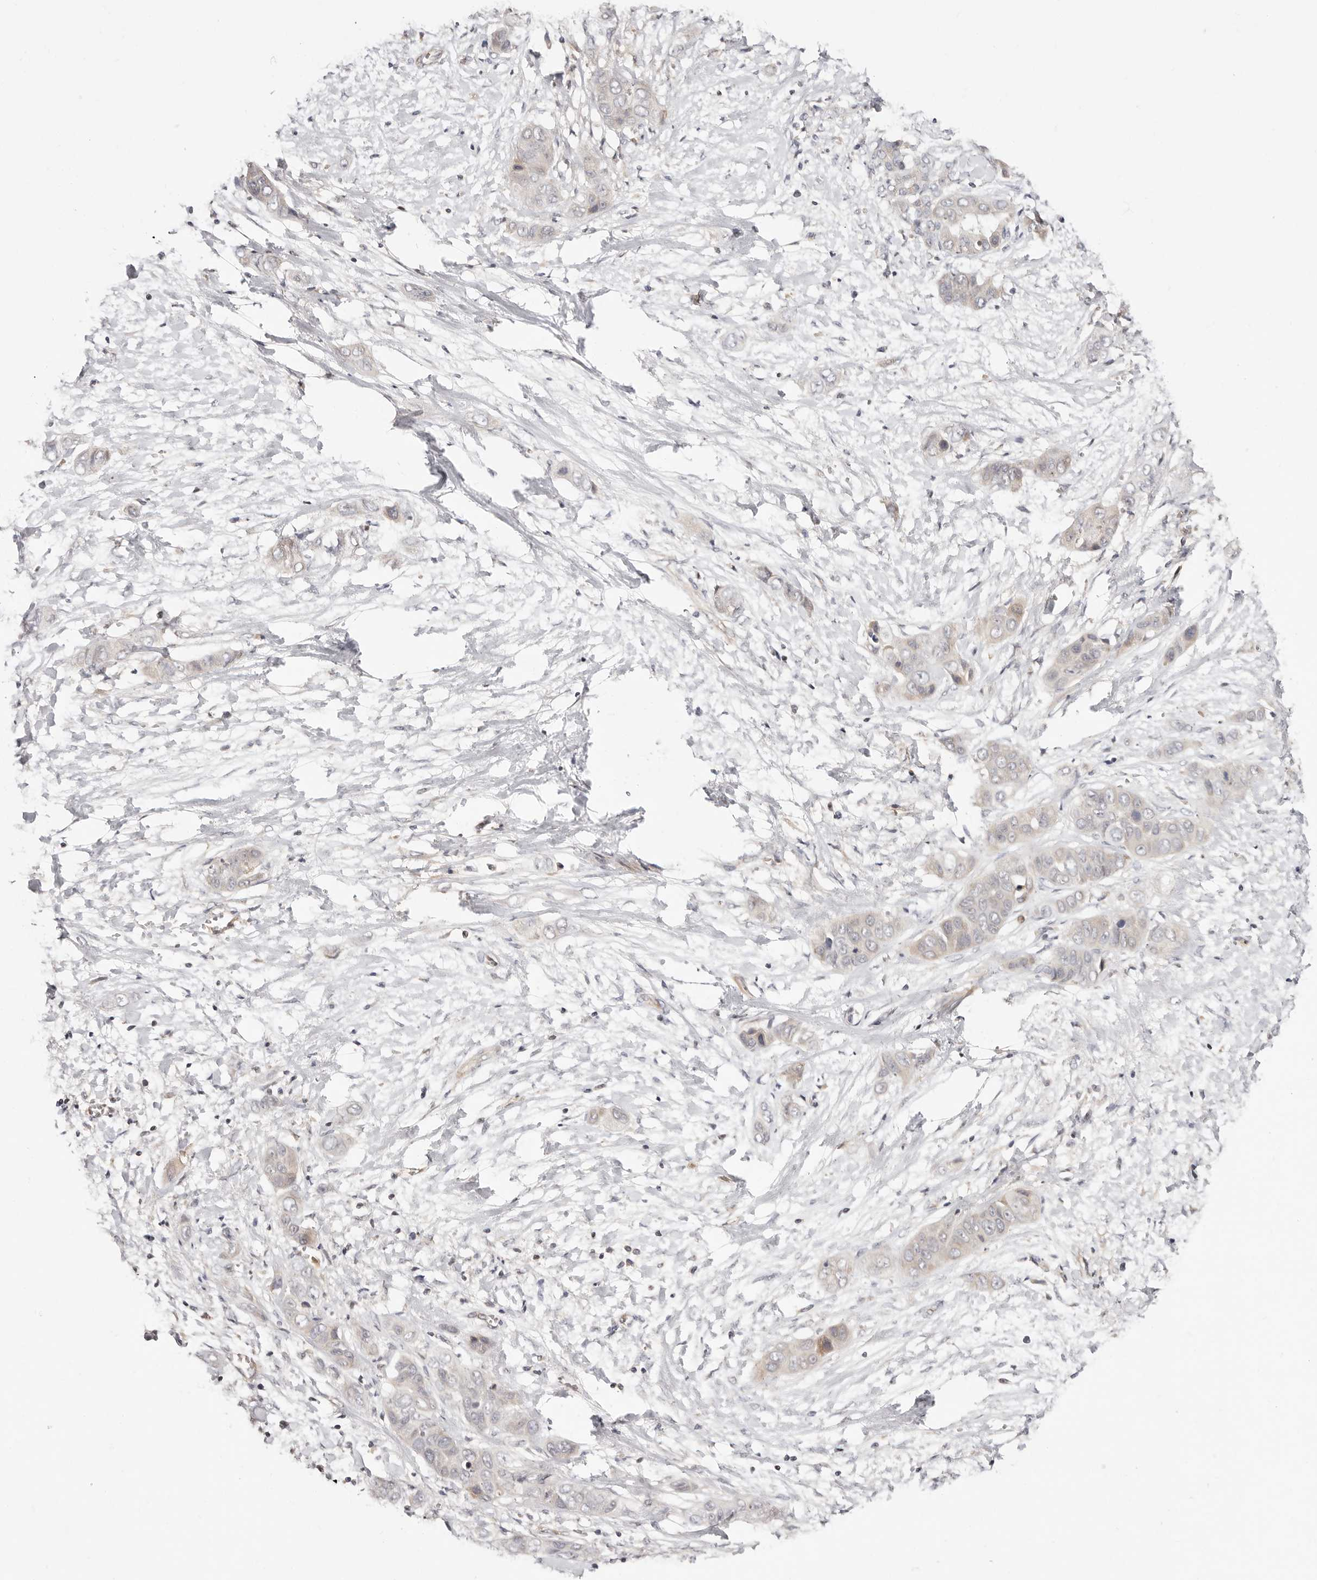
{"staining": {"intensity": "negative", "quantity": "none", "location": "none"}, "tissue": "liver cancer", "cell_type": "Tumor cells", "image_type": "cancer", "snomed": [{"axis": "morphology", "description": "Cholangiocarcinoma"}, {"axis": "topography", "description": "Liver"}], "caption": "This image is of liver cancer stained with immunohistochemistry (IHC) to label a protein in brown with the nuclei are counter-stained blue. There is no expression in tumor cells. (Brightfield microscopy of DAB IHC at high magnification).", "gene": "STAT5A", "patient": {"sex": "female", "age": 52}}